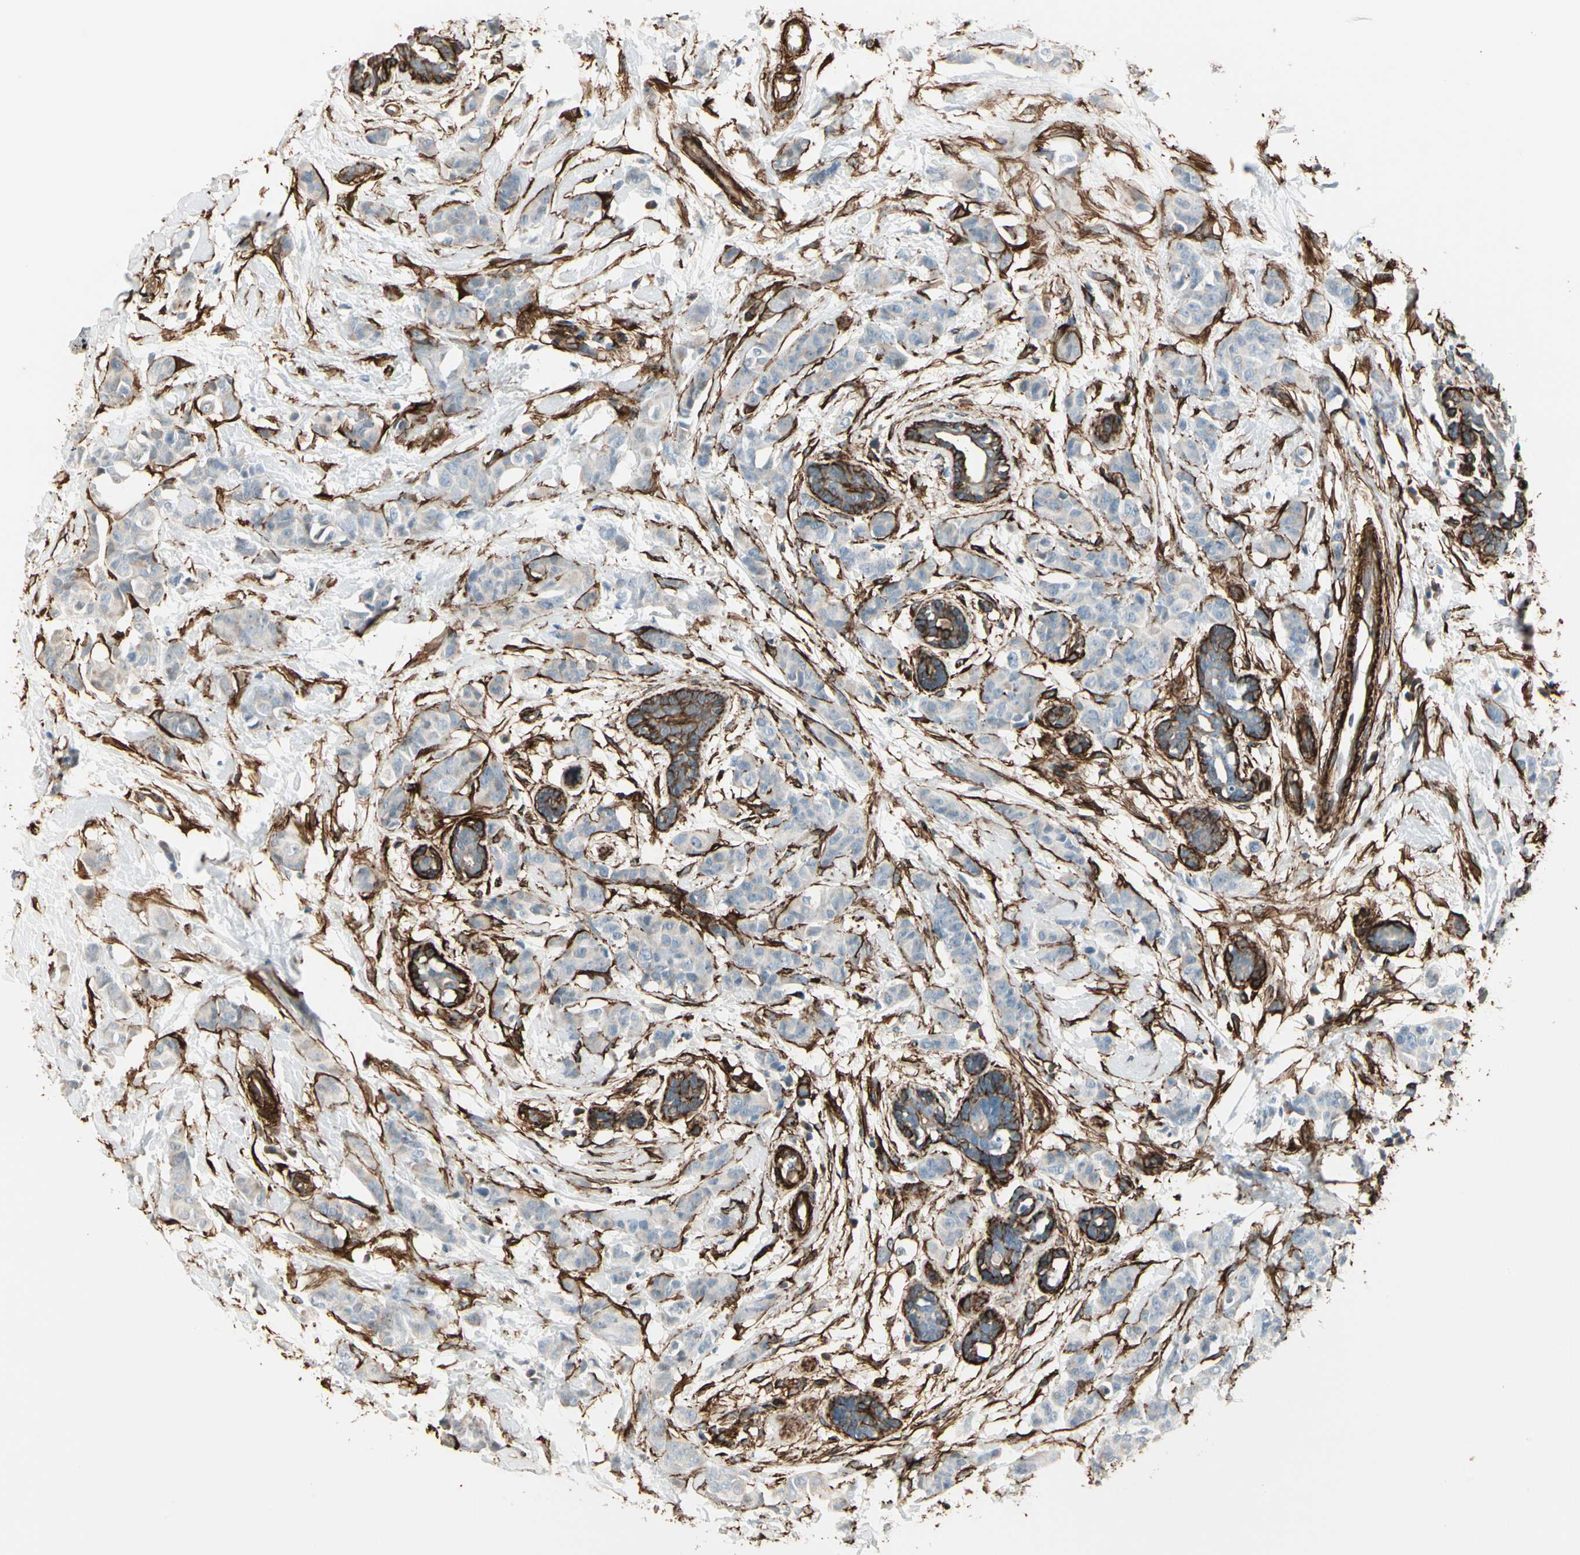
{"staining": {"intensity": "weak", "quantity": "<25%", "location": "cytoplasmic/membranous"}, "tissue": "breast cancer", "cell_type": "Tumor cells", "image_type": "cancer", "snomed": [{"axis": "morphology", "description": "Normal tissue, NOS"}, {"axis": "morphology", "description": "Duct carcinoma"}, {"axis": "topography", "description": "Breast"}], "caption": "Breast cancer (invasive ductal carcinoma) was stained to show a protein in brown. There is no significant positivity in tumor cells.", "gene": "CALD1", "patient": {"sex": "female", "age": 40}}